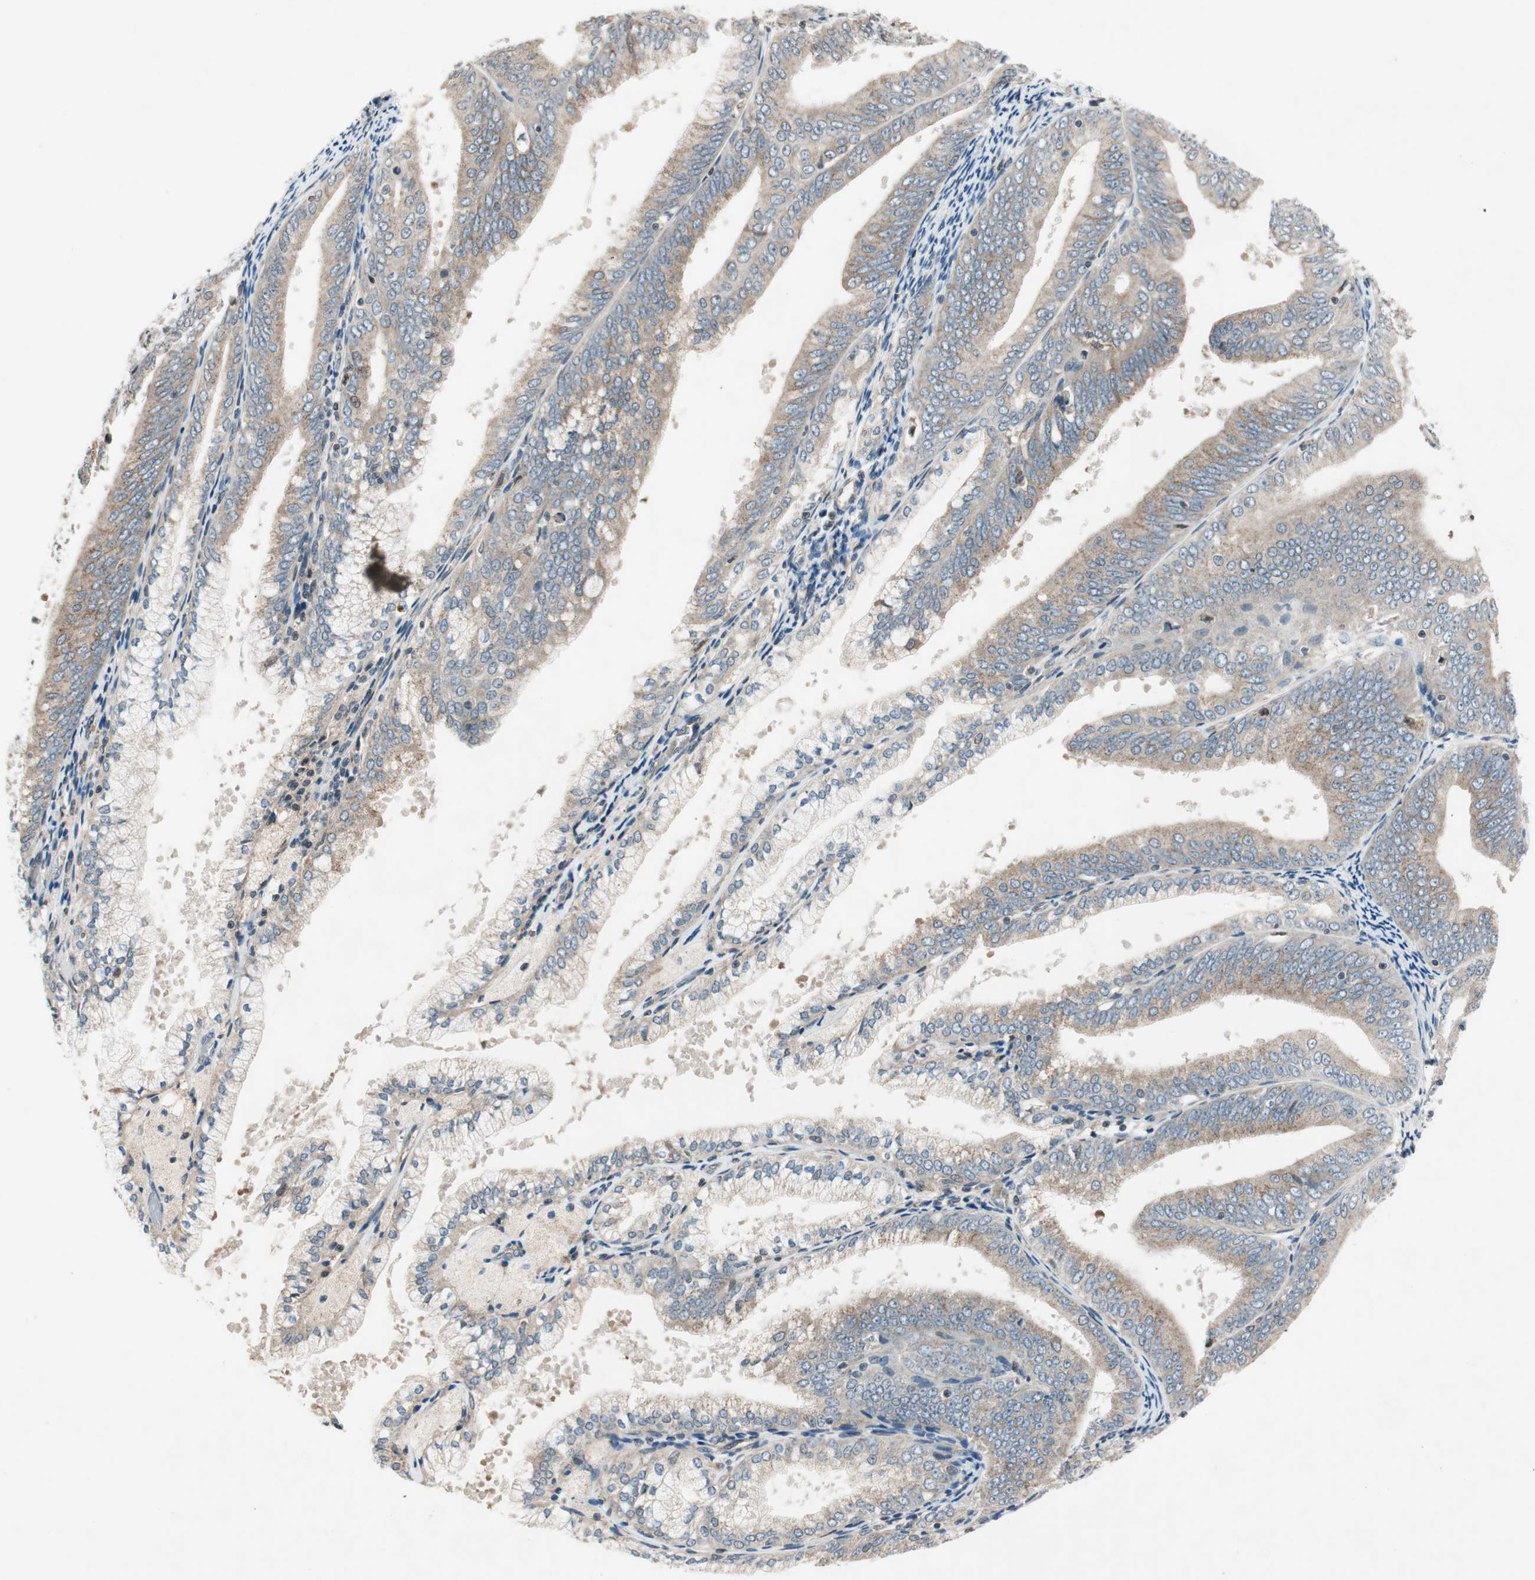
{"staining": {"intensity": "weak", "quantity": "25%-75%", "location": "cytoplasmic/membranous"}, "tissue": "endometrial cancer", "cell_type": "Tumor cells", "image_type": "cancer", "snomed": [{"axis": "morphology", "description": "Adenocarcinoma, NOS"}, {"axis": "topography", "description": "Endometrium"}], "caption": "Immunohistochemical staining of human endometrial cancer (adenocarcinoma) demonstrates low levels of weak cytoplasmic/membranous protein expression in approximately 25%-75% of tumor cells.", "gene": "GCLM", "patient": {"sex": "female", "age": 63}}